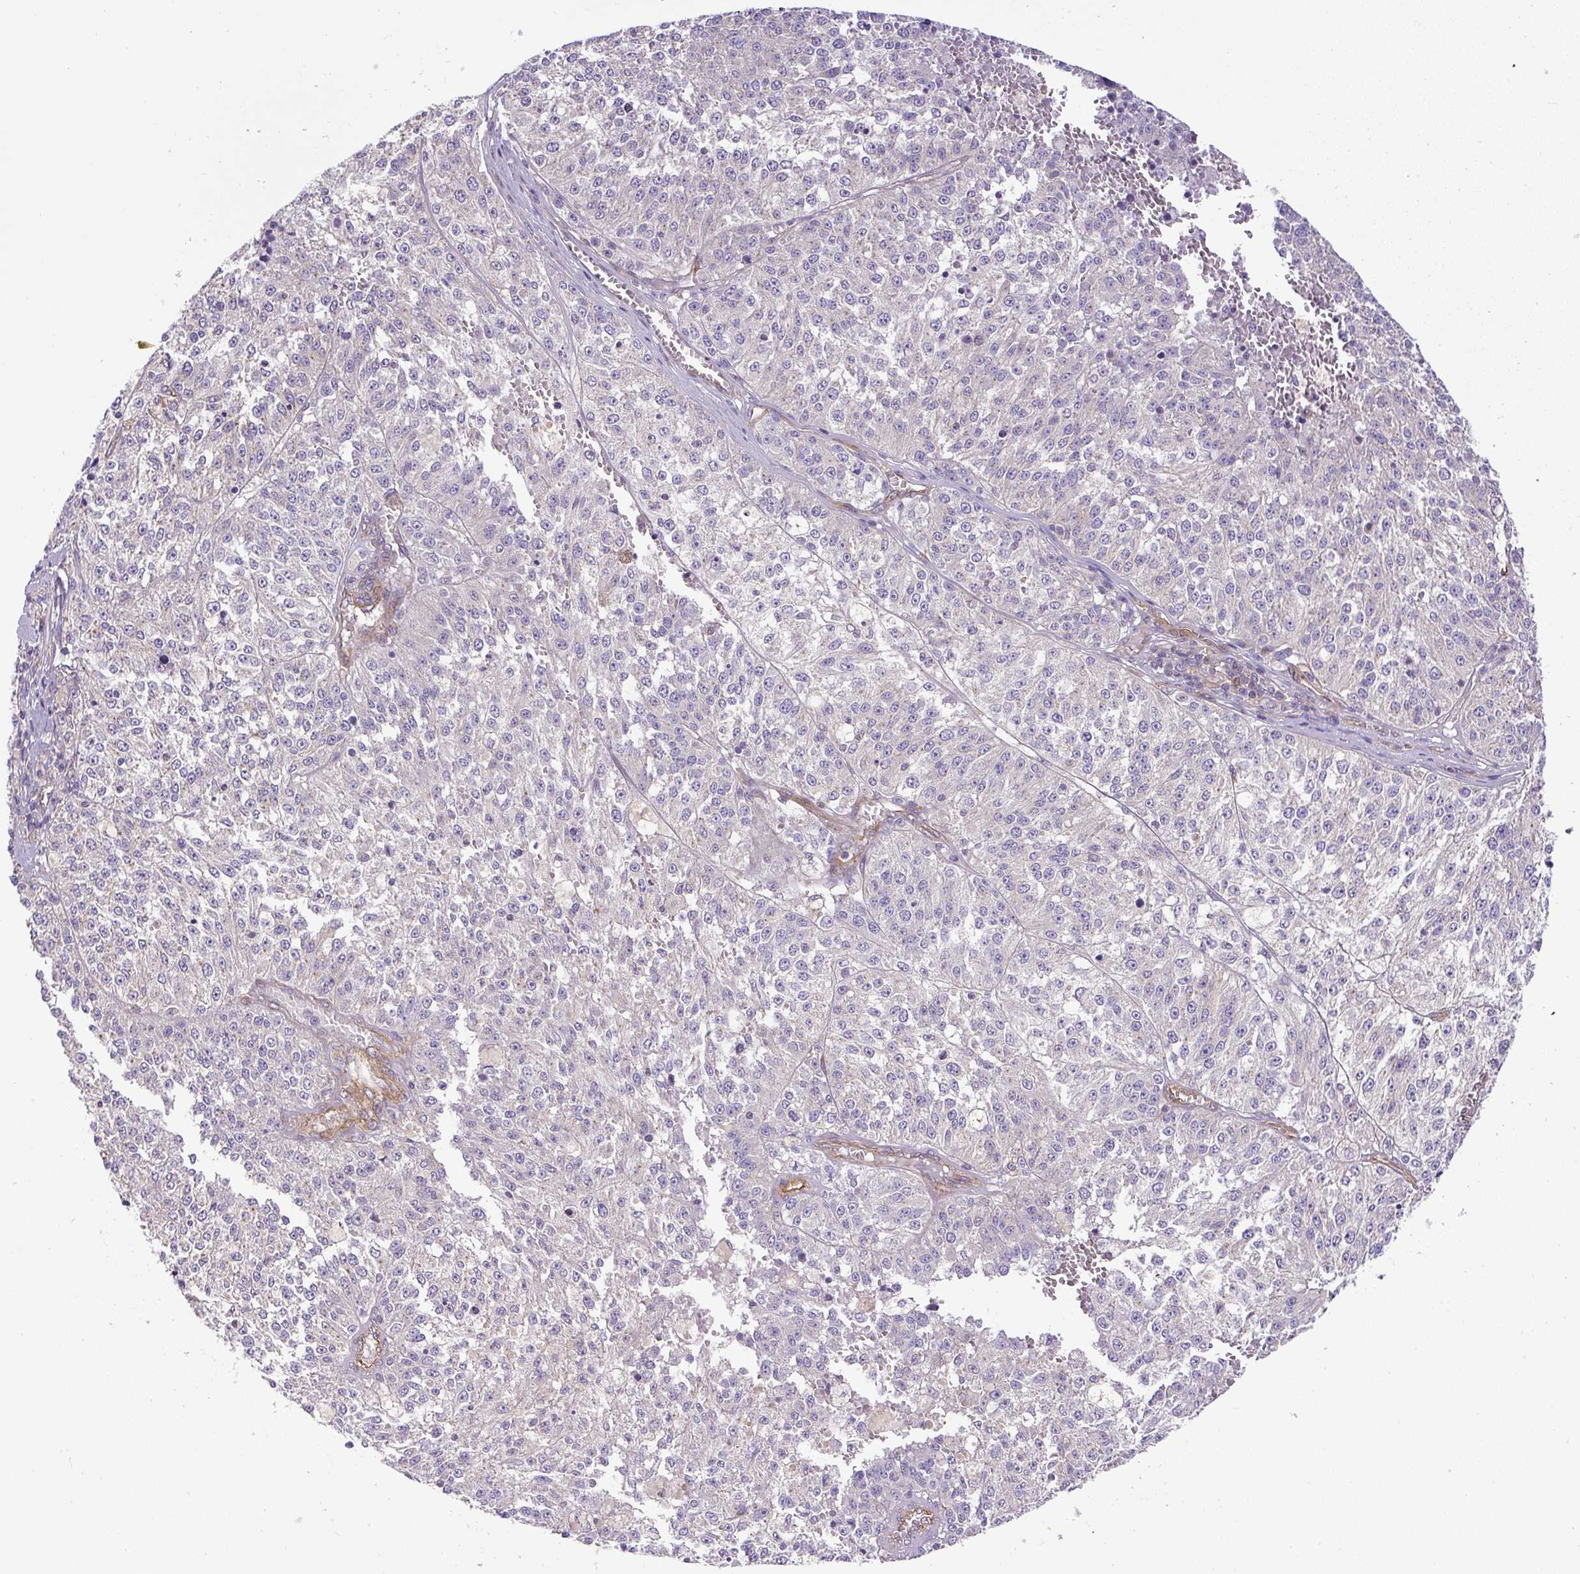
{"staining": {"intensity": "negative", "quantity": "none", "location": "none"}, "tissue": "melanoma", "cell_type": "Tumor cells", "image_type": "cancer", "snomed": [{"axis": "morphology", "description": "Malignant melanoma, NOS"}, {"axis": "topography", "description": "Skin"}], "caption": "Photomicrograph shows no significant protein staining in tumor cells of malignant melanoma.", "gene": "DCTN1", "patient": {"sex": "female", "age": 64}}